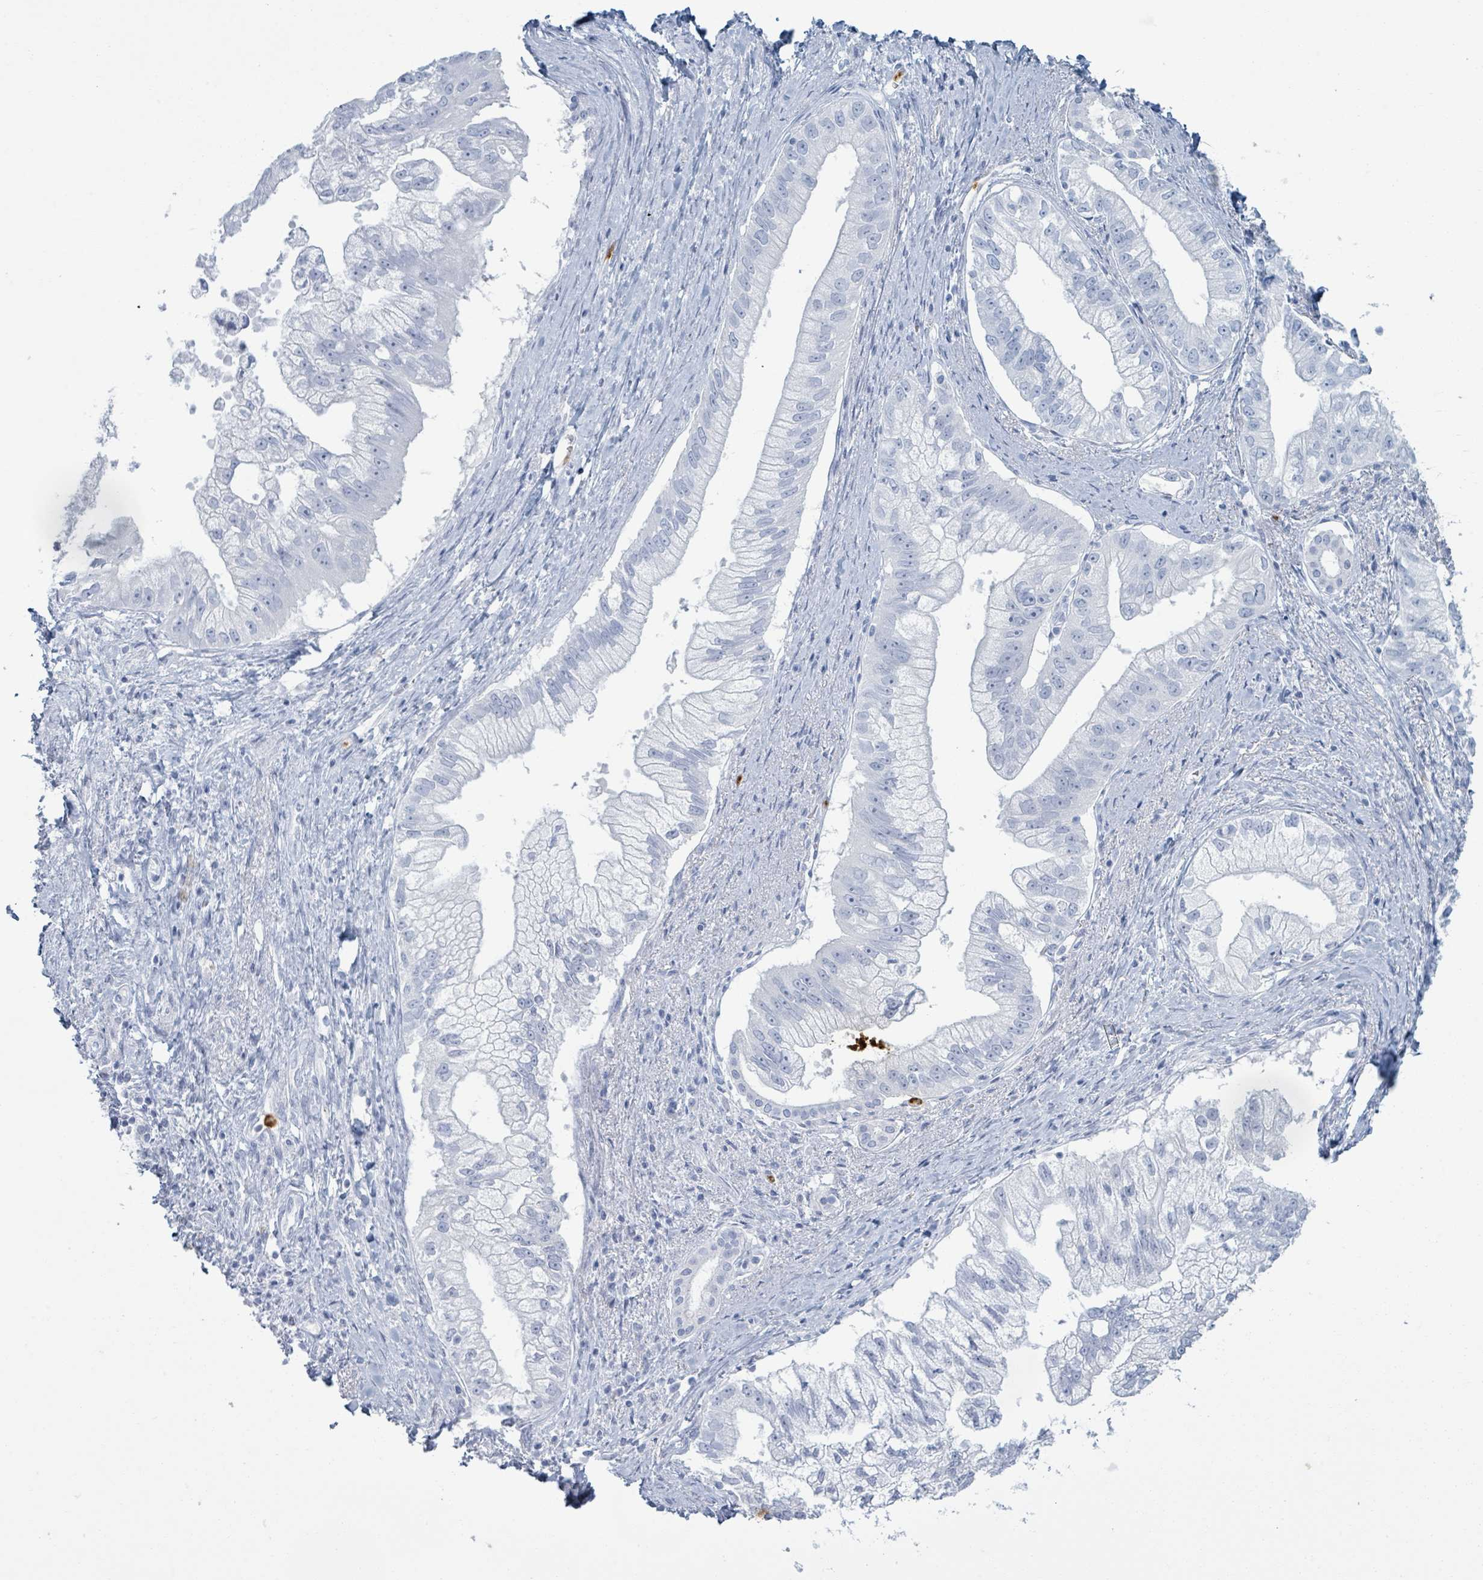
{"staining": {"intensity": "negative", "quantity": "none", "location": "none"}, "tissue": "pancreatic cancer", "cell_type": "Tumor cells", "image_type": "cancer", "snomed": [{"axis": "morphology", "description": "Adenocarcinoma, NOS"}, {"axis": "topography", "description": "Pancreas"}], "caption": "Immunohistochemistry (IHC) micrograph of pancreatic cancer stained for a protein (brown), which reveals no expression in tumor cells.", "gene": "DEFA4", "patient": {"sex": "male", "age": 70}}